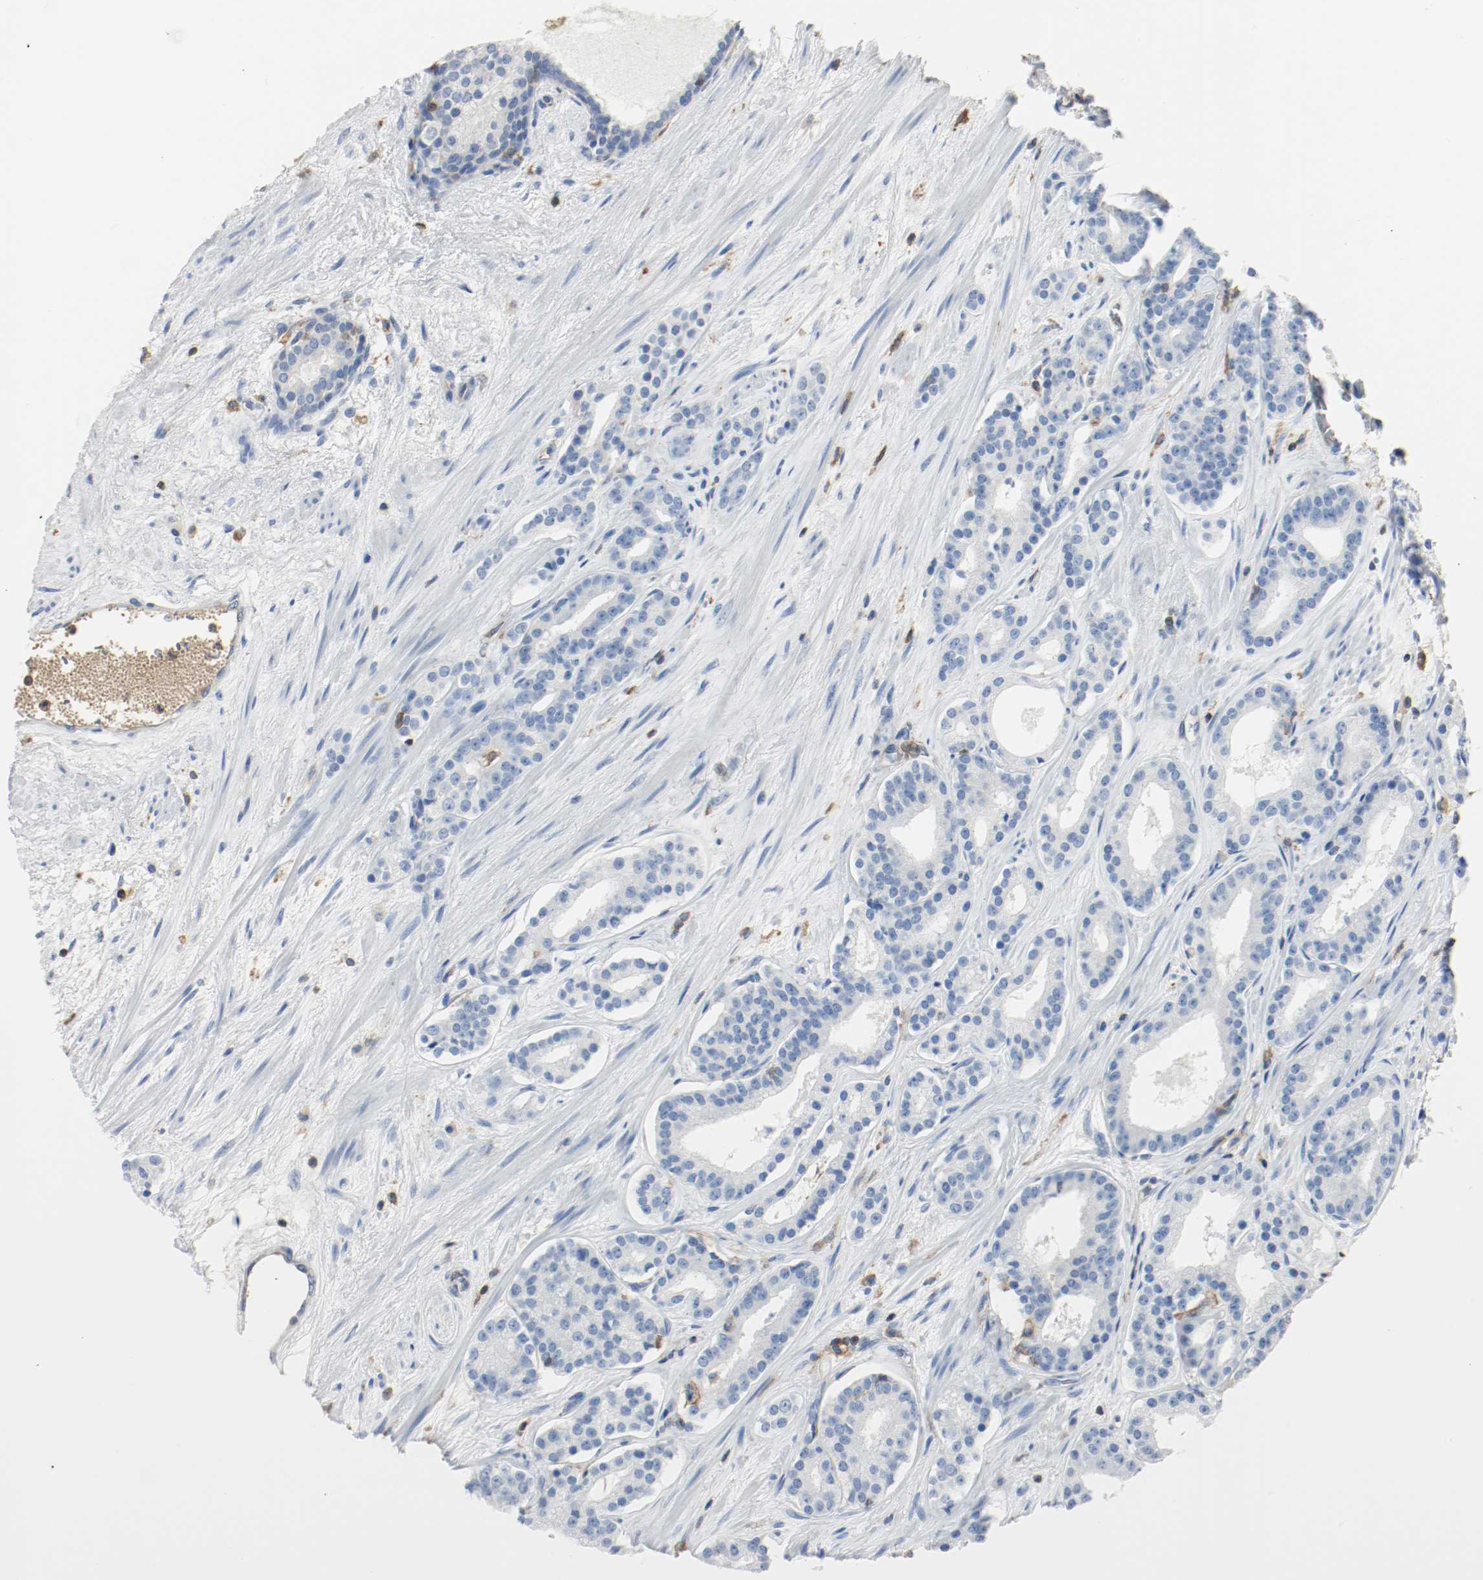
{"staining": {"intensity": "negative", "quantity": "none", "location": "none"}, "tissue": "prostate cancer", "cell_type": "Tumor cells", "image_type": "cancer", "snomed": [{"axis": "morphology", "description": "Adenocarcinoma, Low grade"}, {"axis": "topography", "description": "Prostate"}], "caption": "Adenocarcinoma (low-grade) (prostate) was stained to show a protein in brown. There is no significant expression in tumor cells. The staining is performed using DAB brown chromogen with nuclei counter-stained in using hematoxylin.", "gene": "ARPC1B", "patient": {"sex": "male", "age": 63}}